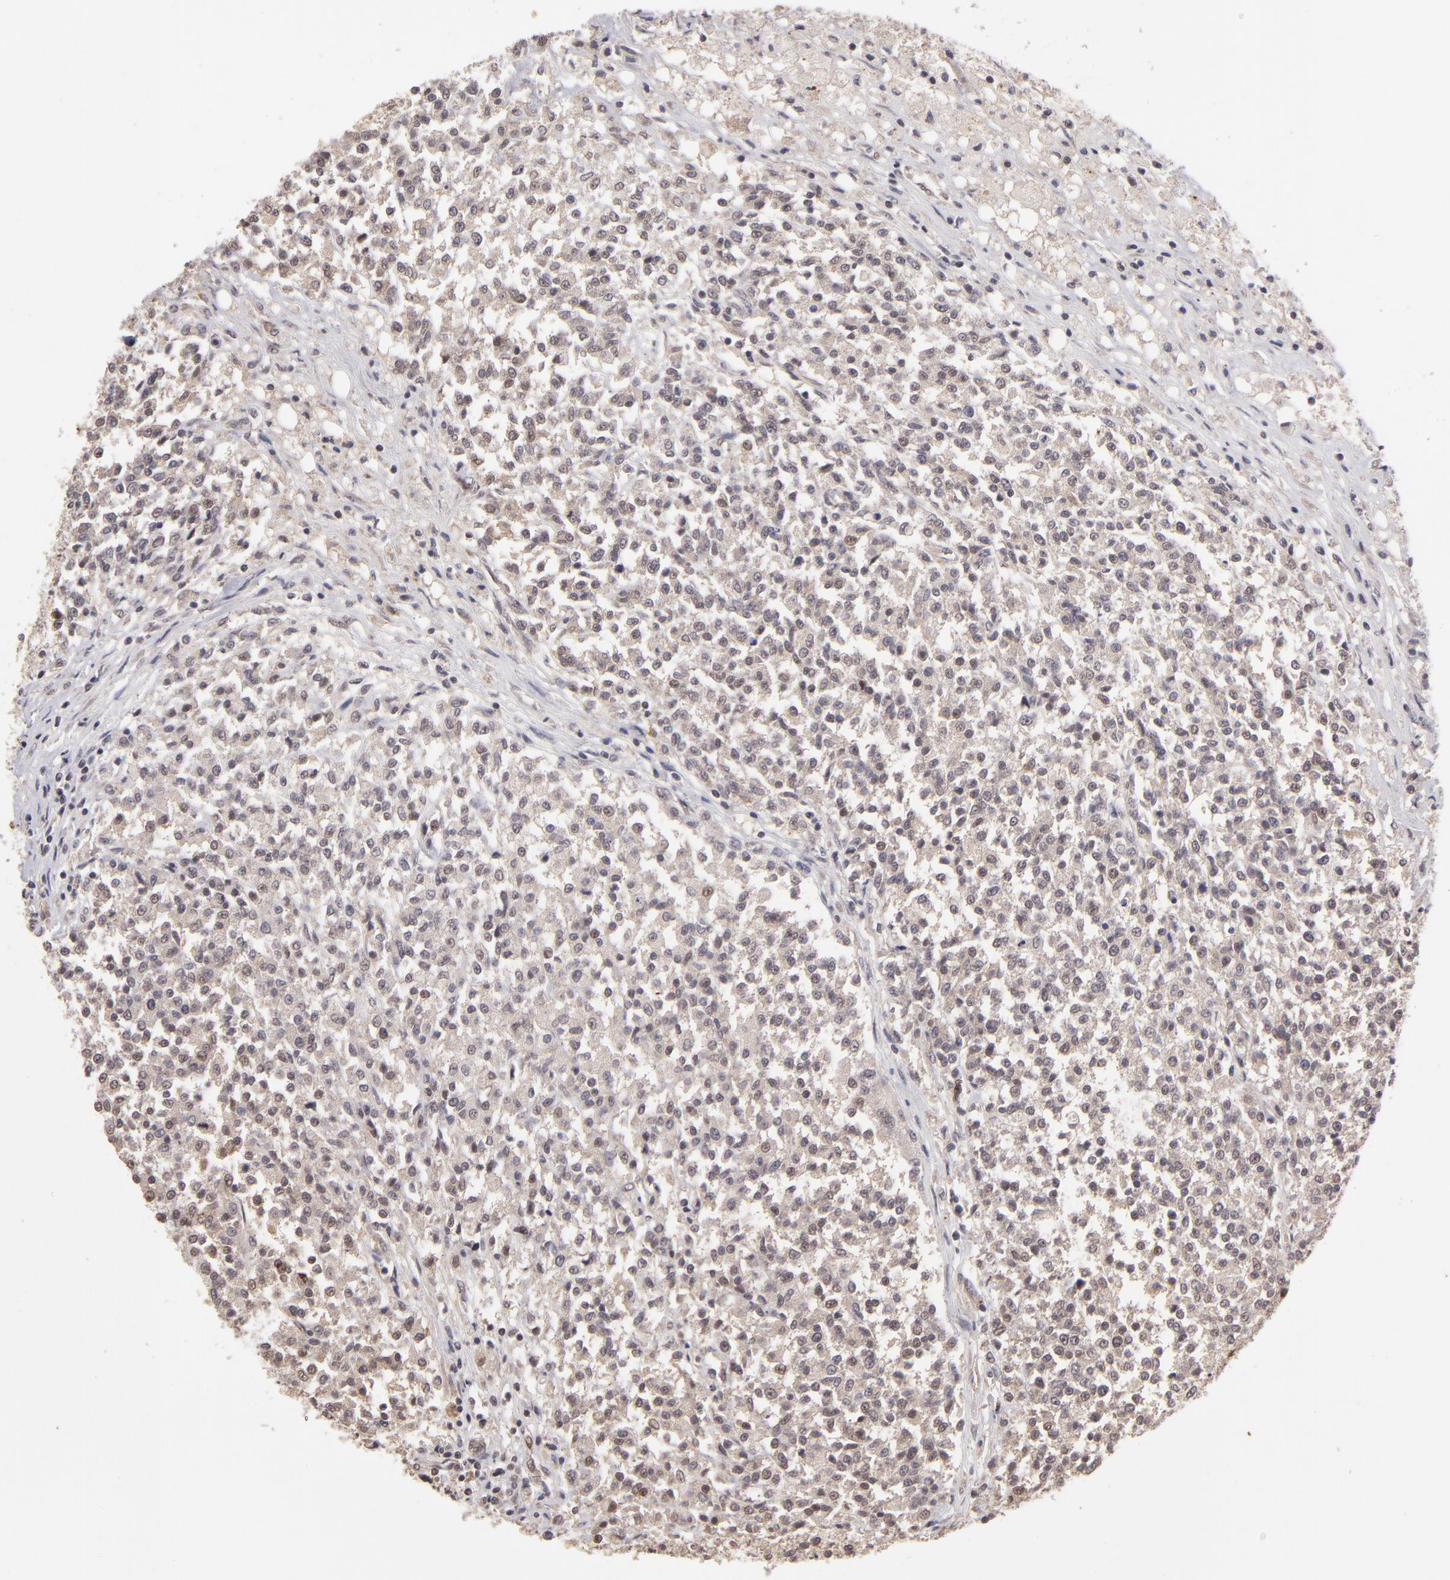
{"staining": {"intensity": "negative", "quantity": "none", "location": "none"}, "tissue": "testis cancer", "cell_type": "Tumor cells", "image_type": "cancer", "snomed": [{"axis": "morphology", "description": "Seminoma, NOS"}, {"axis": "topography", "description": "Testis"}], "caption": "A micrograph of human testis seminoma is negative for staining in tumor cells. The staining is performed using DAB brown chromogen with nuclei counter-stained in using hematoxylin.", "gene": "DFFA", "patient": {"sex": "male", "age": 59}}